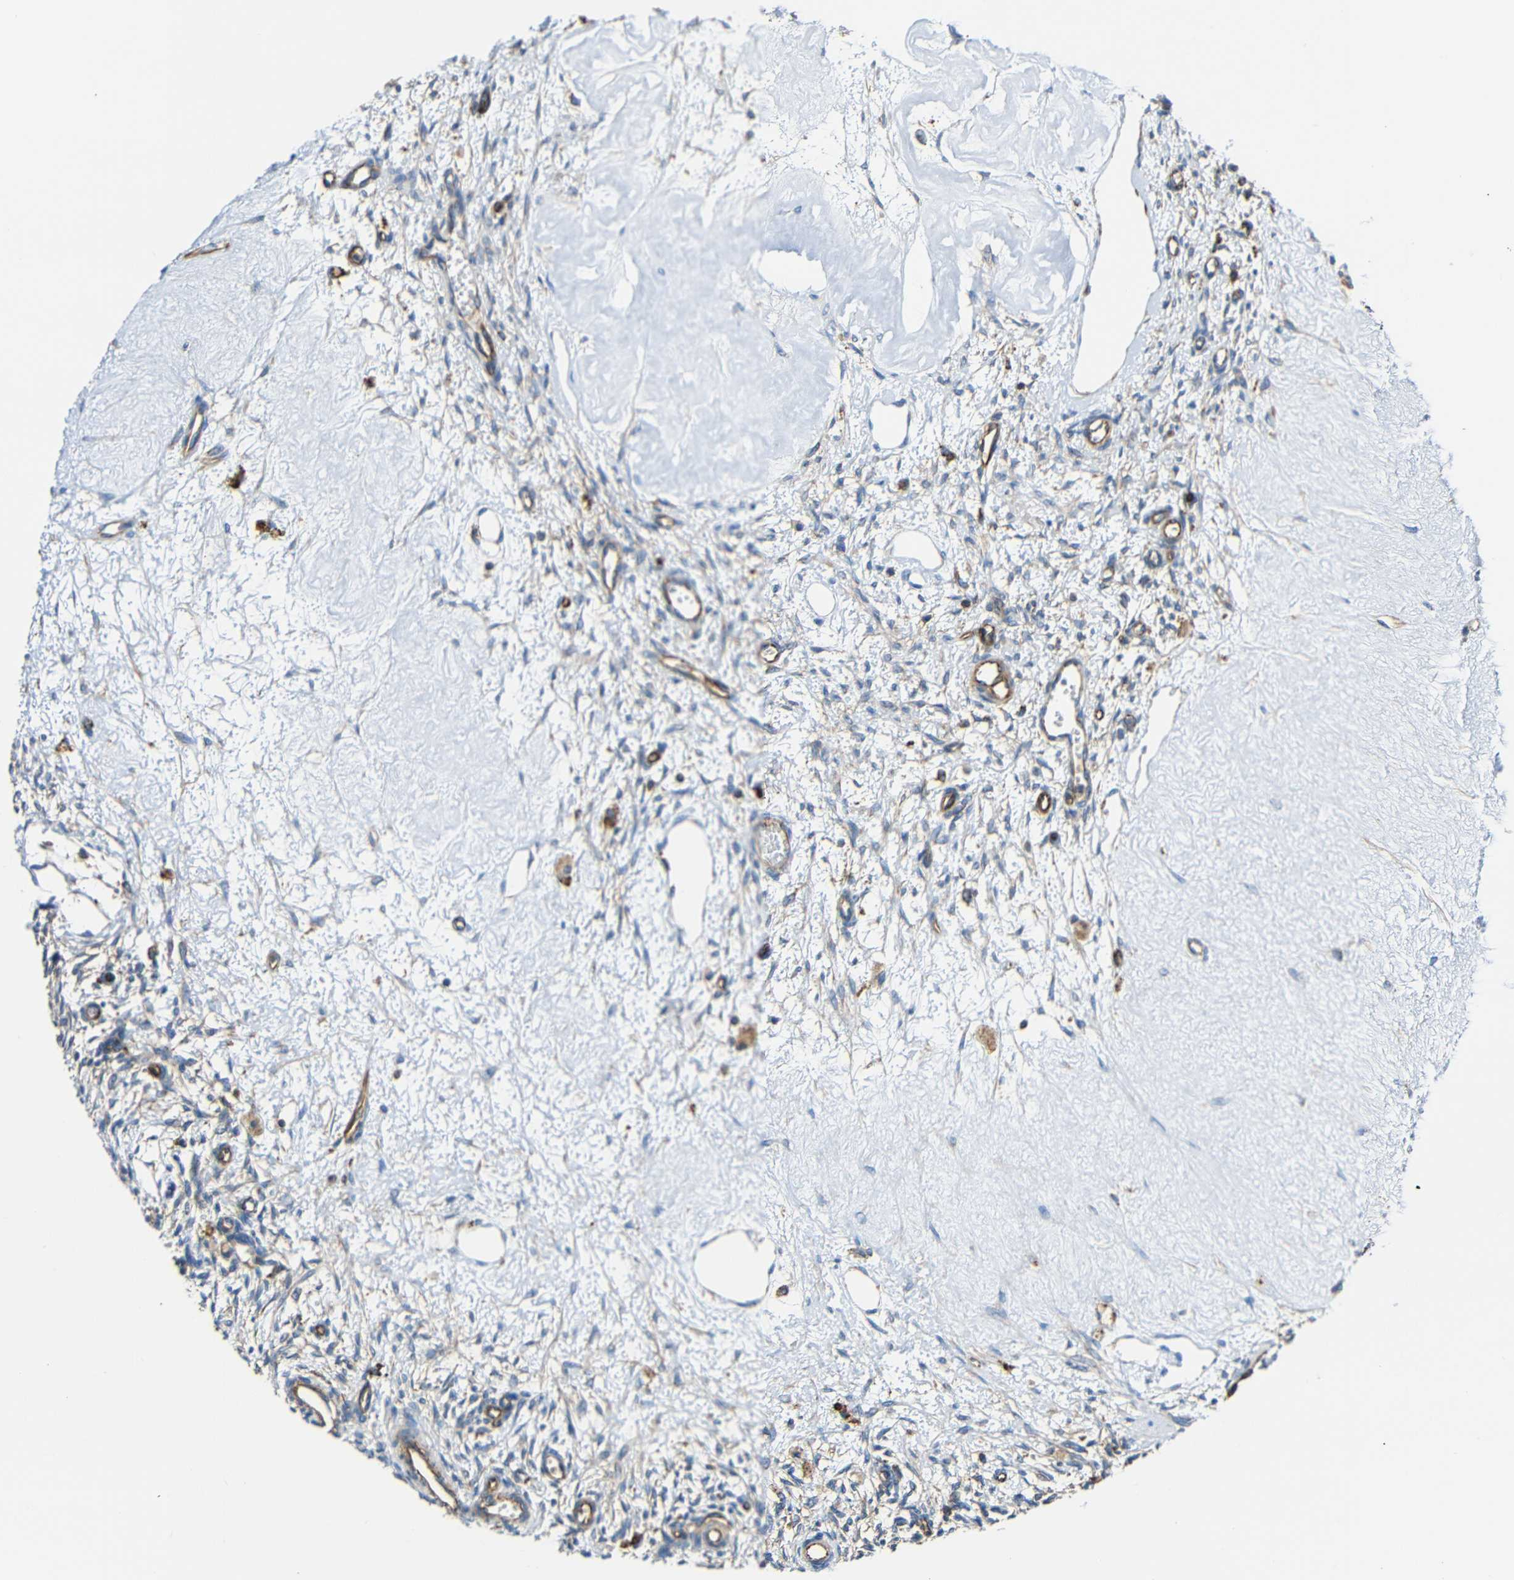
{"staining": {"intensity": "moderate", "quantity": ">75%", "location": "cytoplasmic/membranous"}, "tissue": "ovary", "cell_type": "Follicle cells", "image_type": "normal", "snomed": [{"axis": "morphology", "description": "Normal tissue, NOS"}, {"axis": "topography", "description": "Ovary"}], "caption": "Ovary stained with DAB (3,3'-diaminobenzidine) immunohistochemistry (IHC) exhibits medium levels of moderate cytoplasmic/membranous expression in about >75% of follicle cells.", "gene": "IGSF10", "patient": {"sex": "female", "age": 33}}